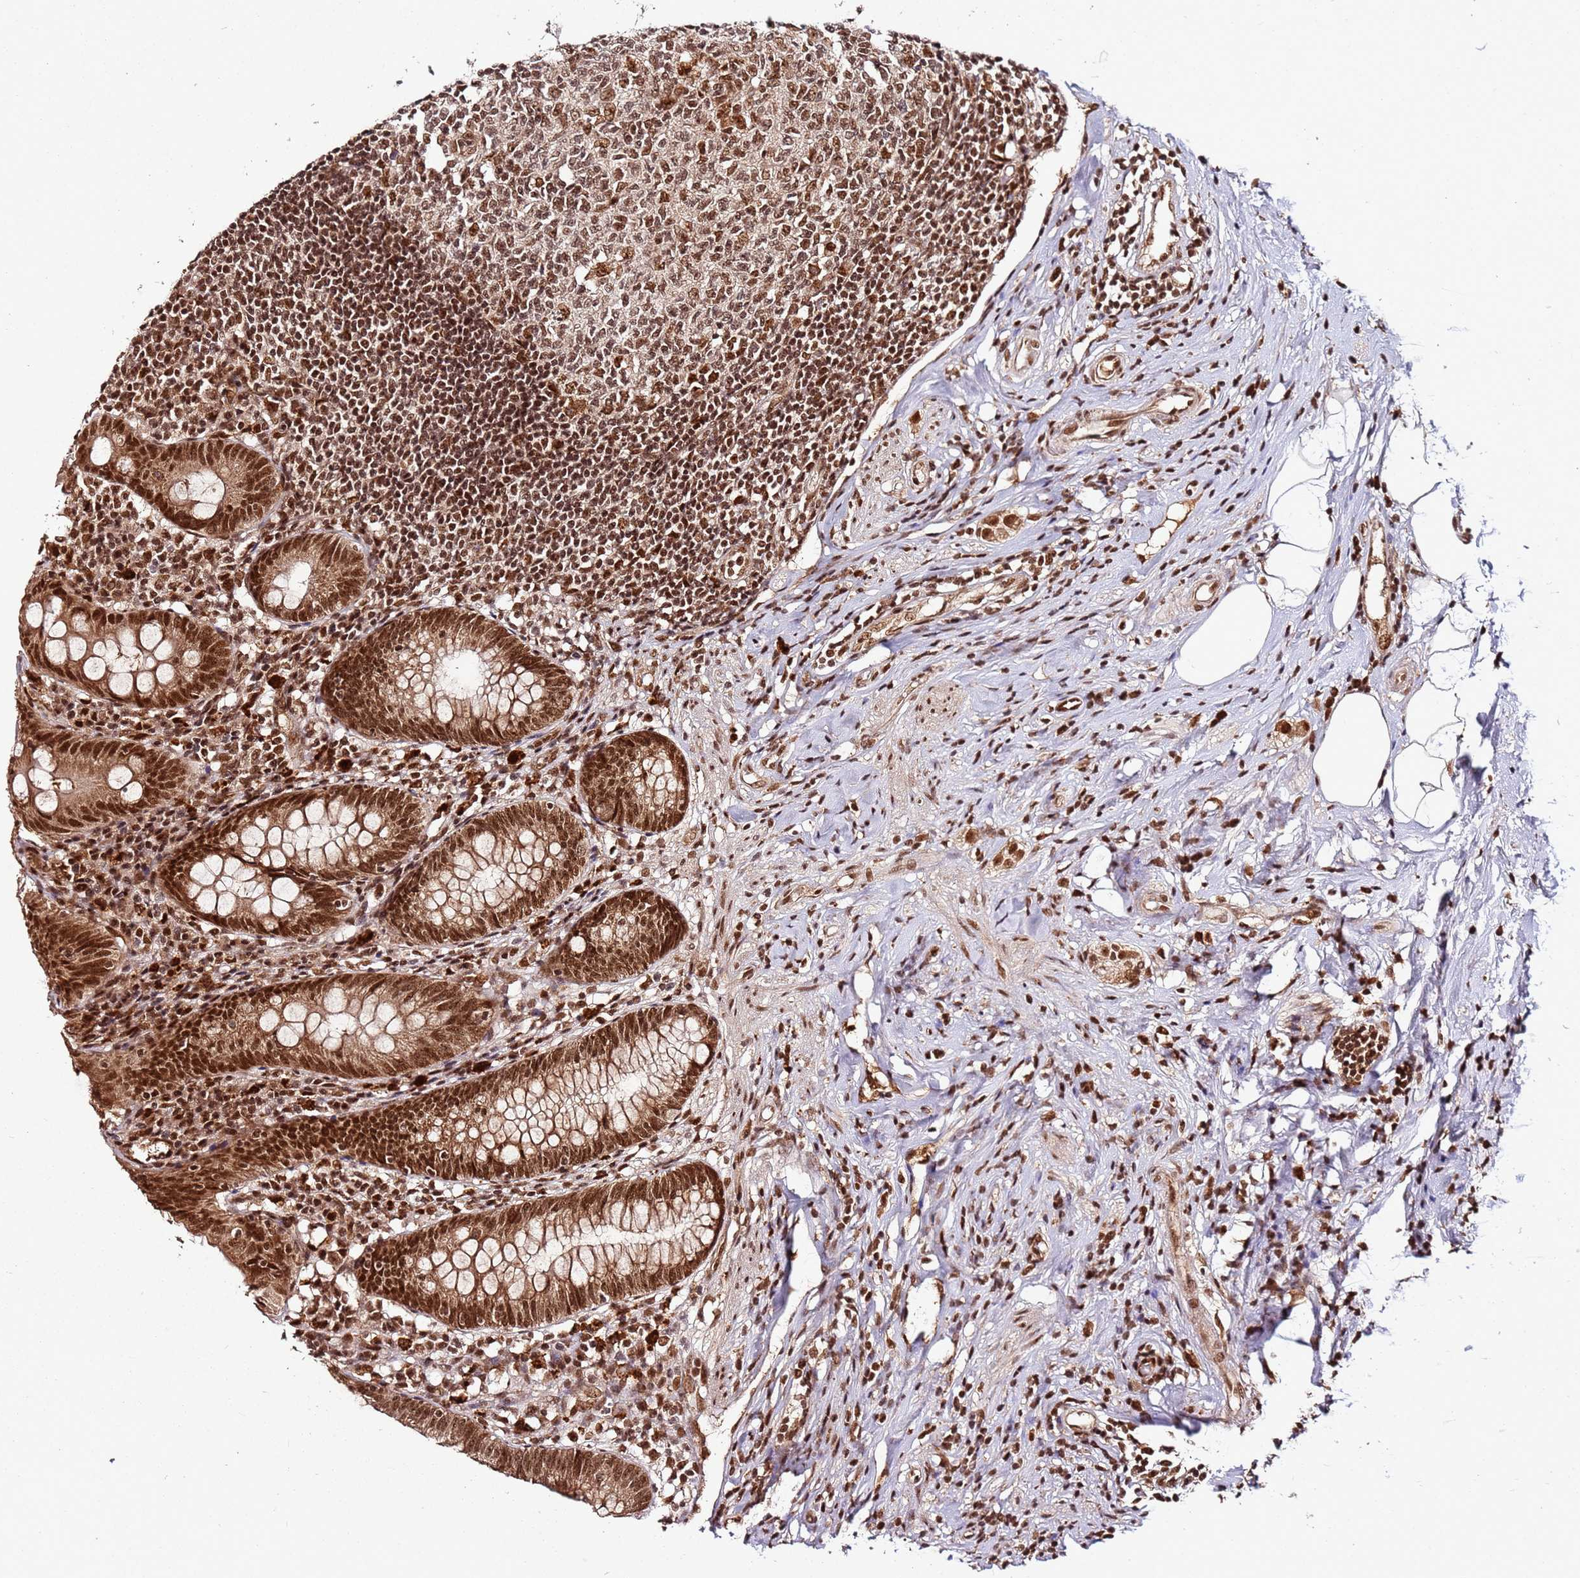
{"staining": {"intensity": "strong", "quantity": ">75%", "location": "cytoplasmic/membranous,nuclear"}, "tissue": "appendix", "cell_type": "Glandular cells", "image_type": "normal", "snomed": [{"axis": "morphology", "description": "Normal tissue, NOS"}, {"axis": "topography", "description": "Appendix"}], "caption": "Immunohistochemistry of normal human appendix demonstrates high levels of strong cytoplasmic/membranous,nuclear staining in approximately >75% of glandular cells. Nuclei are stained in blue.", "gene": "XRN2", "patient": {"sex": "female", "age": 54}}